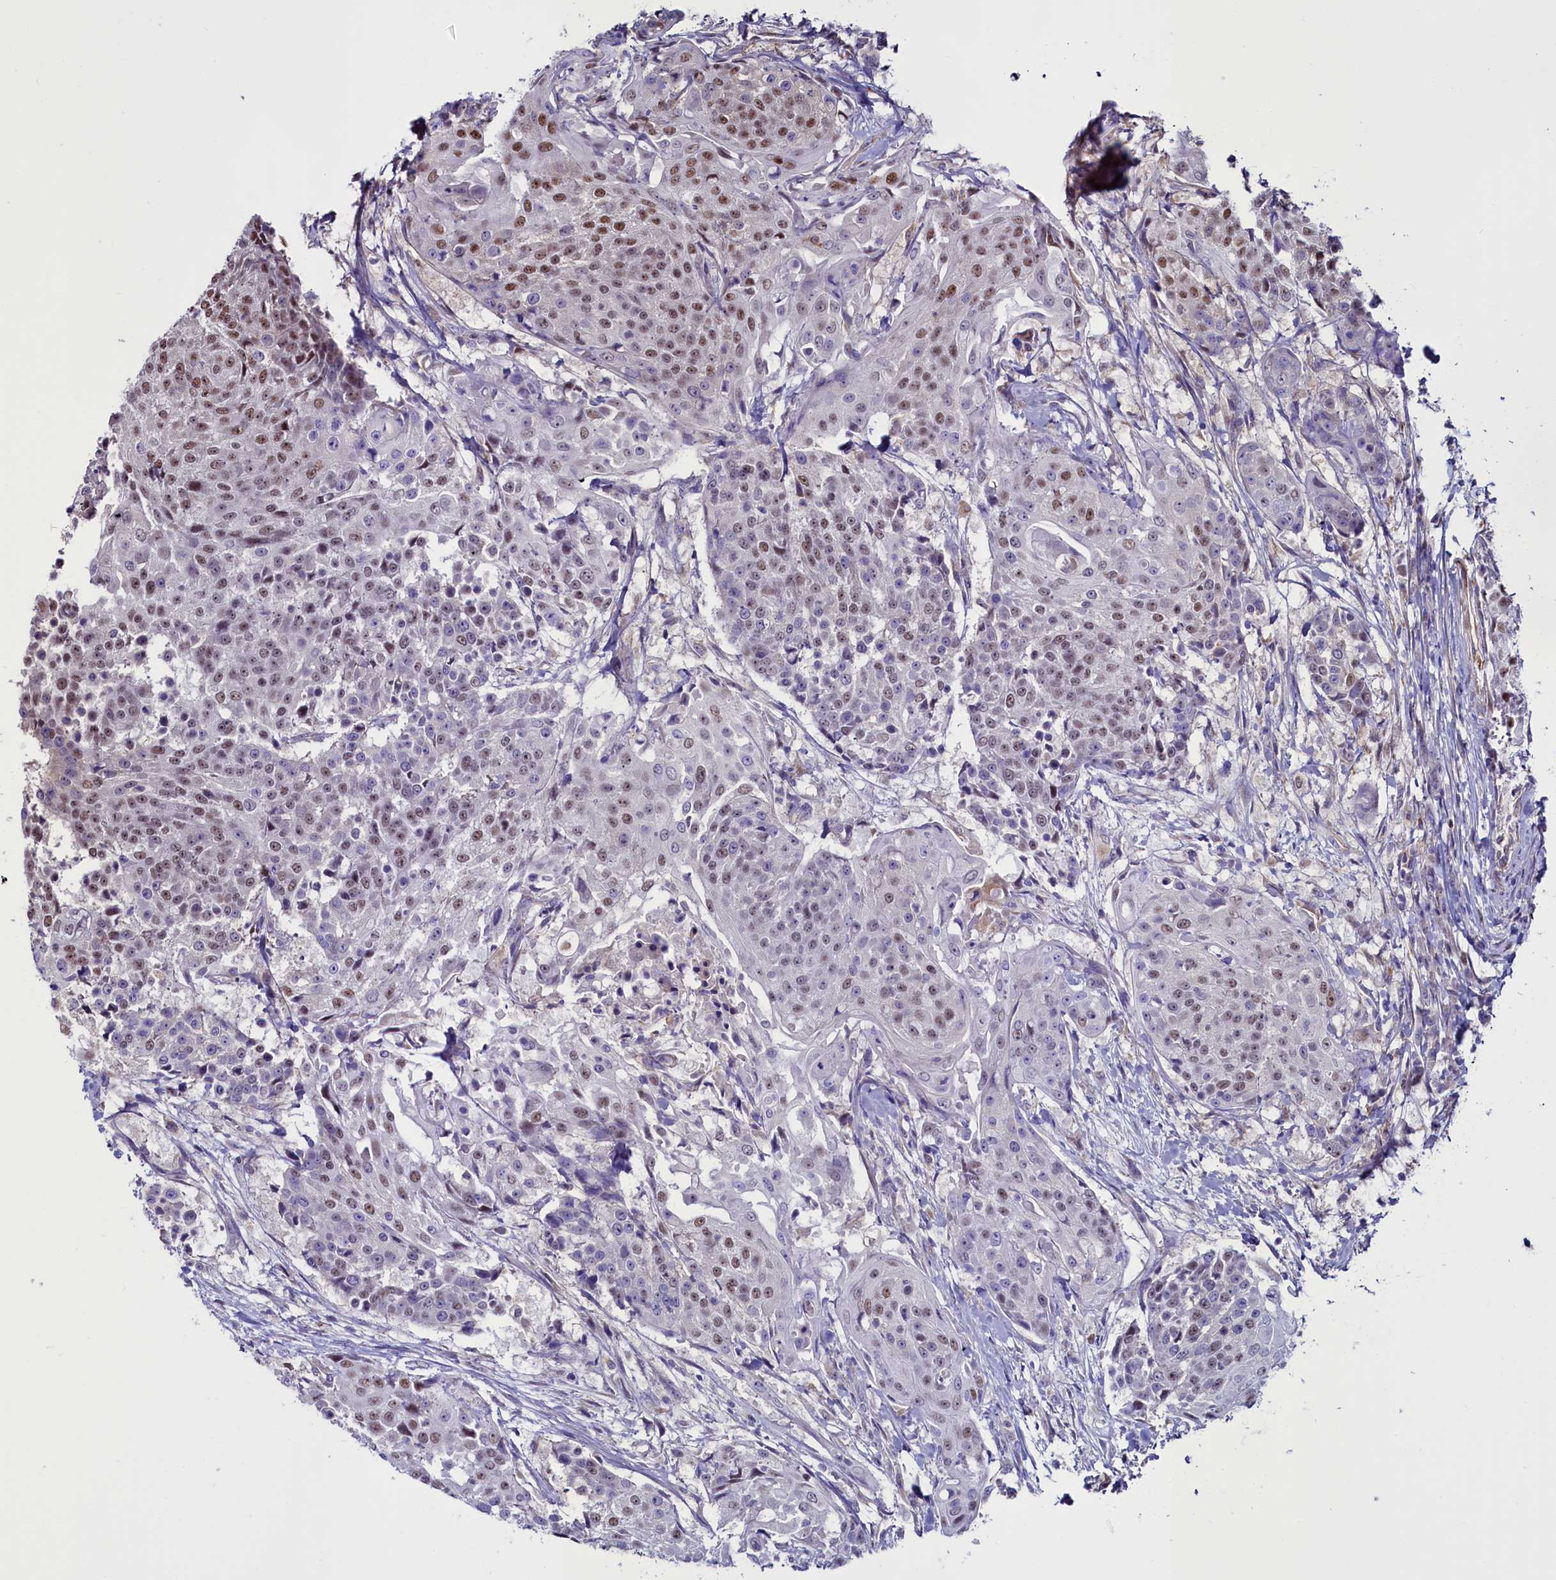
{"staining": {"intensity": "moderate", "quantity": "25%-75%", "location": "nuclear"}, "tissue": "urothelial cancer", "cell_type": "Tumor cells", "image_type": "cancer", "snomed": [{"axis": "morphology", "description": "Urothelial carcinoma, High grade"}, {"axis": "topography", "description": "Urinary bladder"}], "caption": "Tumor cells show moderate nuclear positivity in approximately 25%-75% of cells in urothelial cancer.", "gene": "PDILT", "patient": {"sex": "female", "age": 63}}